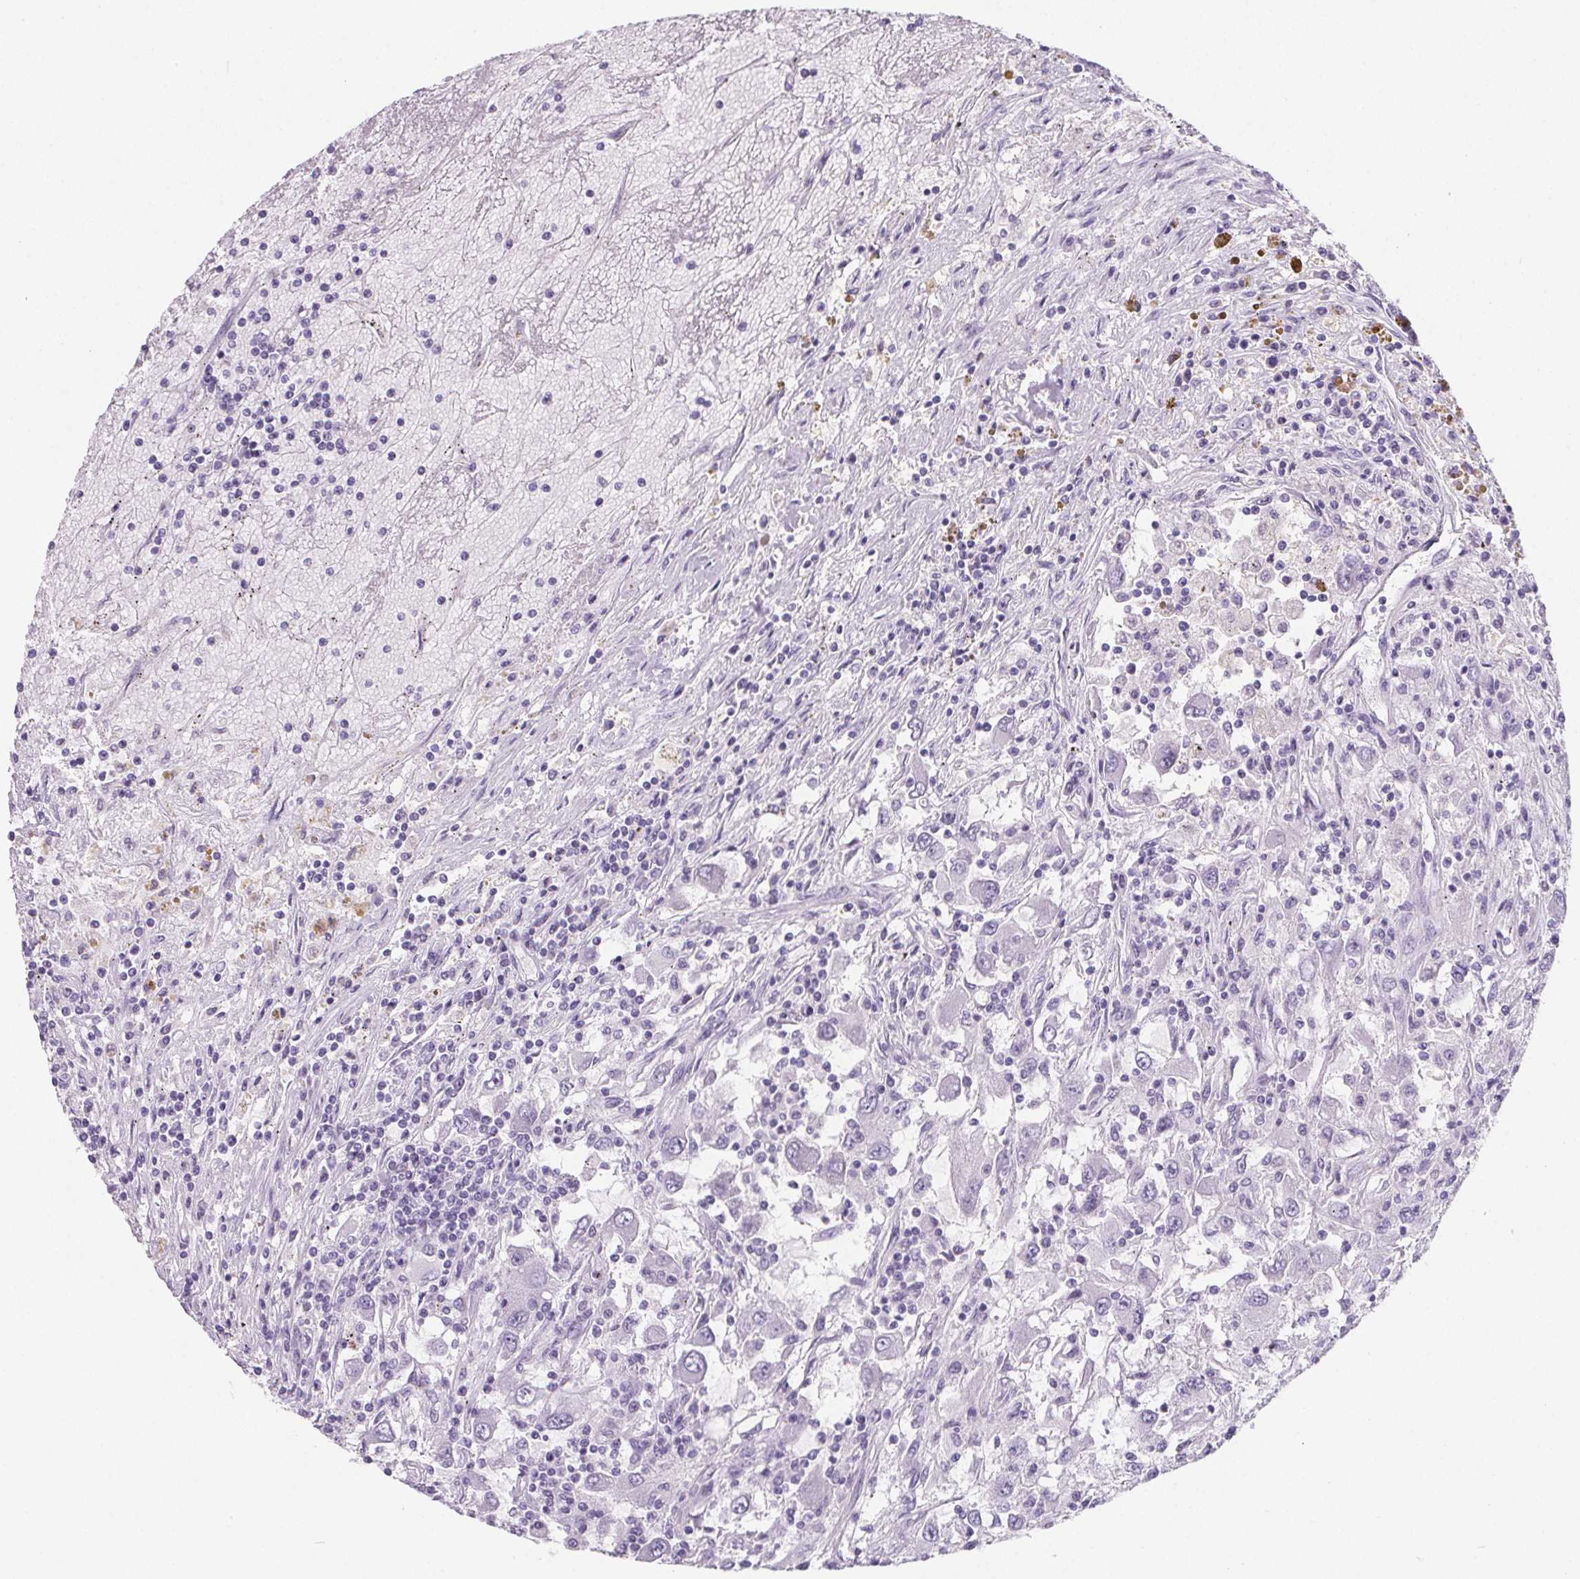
{"staining": {"intensity": "negative", "quantity": "none", "location": "none"}, "tissue": "renal cancer", "cell_type": "Tumor cells", "image_type": "cancer", "snomed": [{"axis": "morphology", "description": "Adenocarcinoma, NOS"}, {"axis": "topography", "description": "Kidney"}], "caption": "This is an immunohistochemistry image of adenocarcinoma (renal). There is no positivity in tumor cells.", "gene": "ADRB1", "patient": {"sex": "female", "age": 67}}